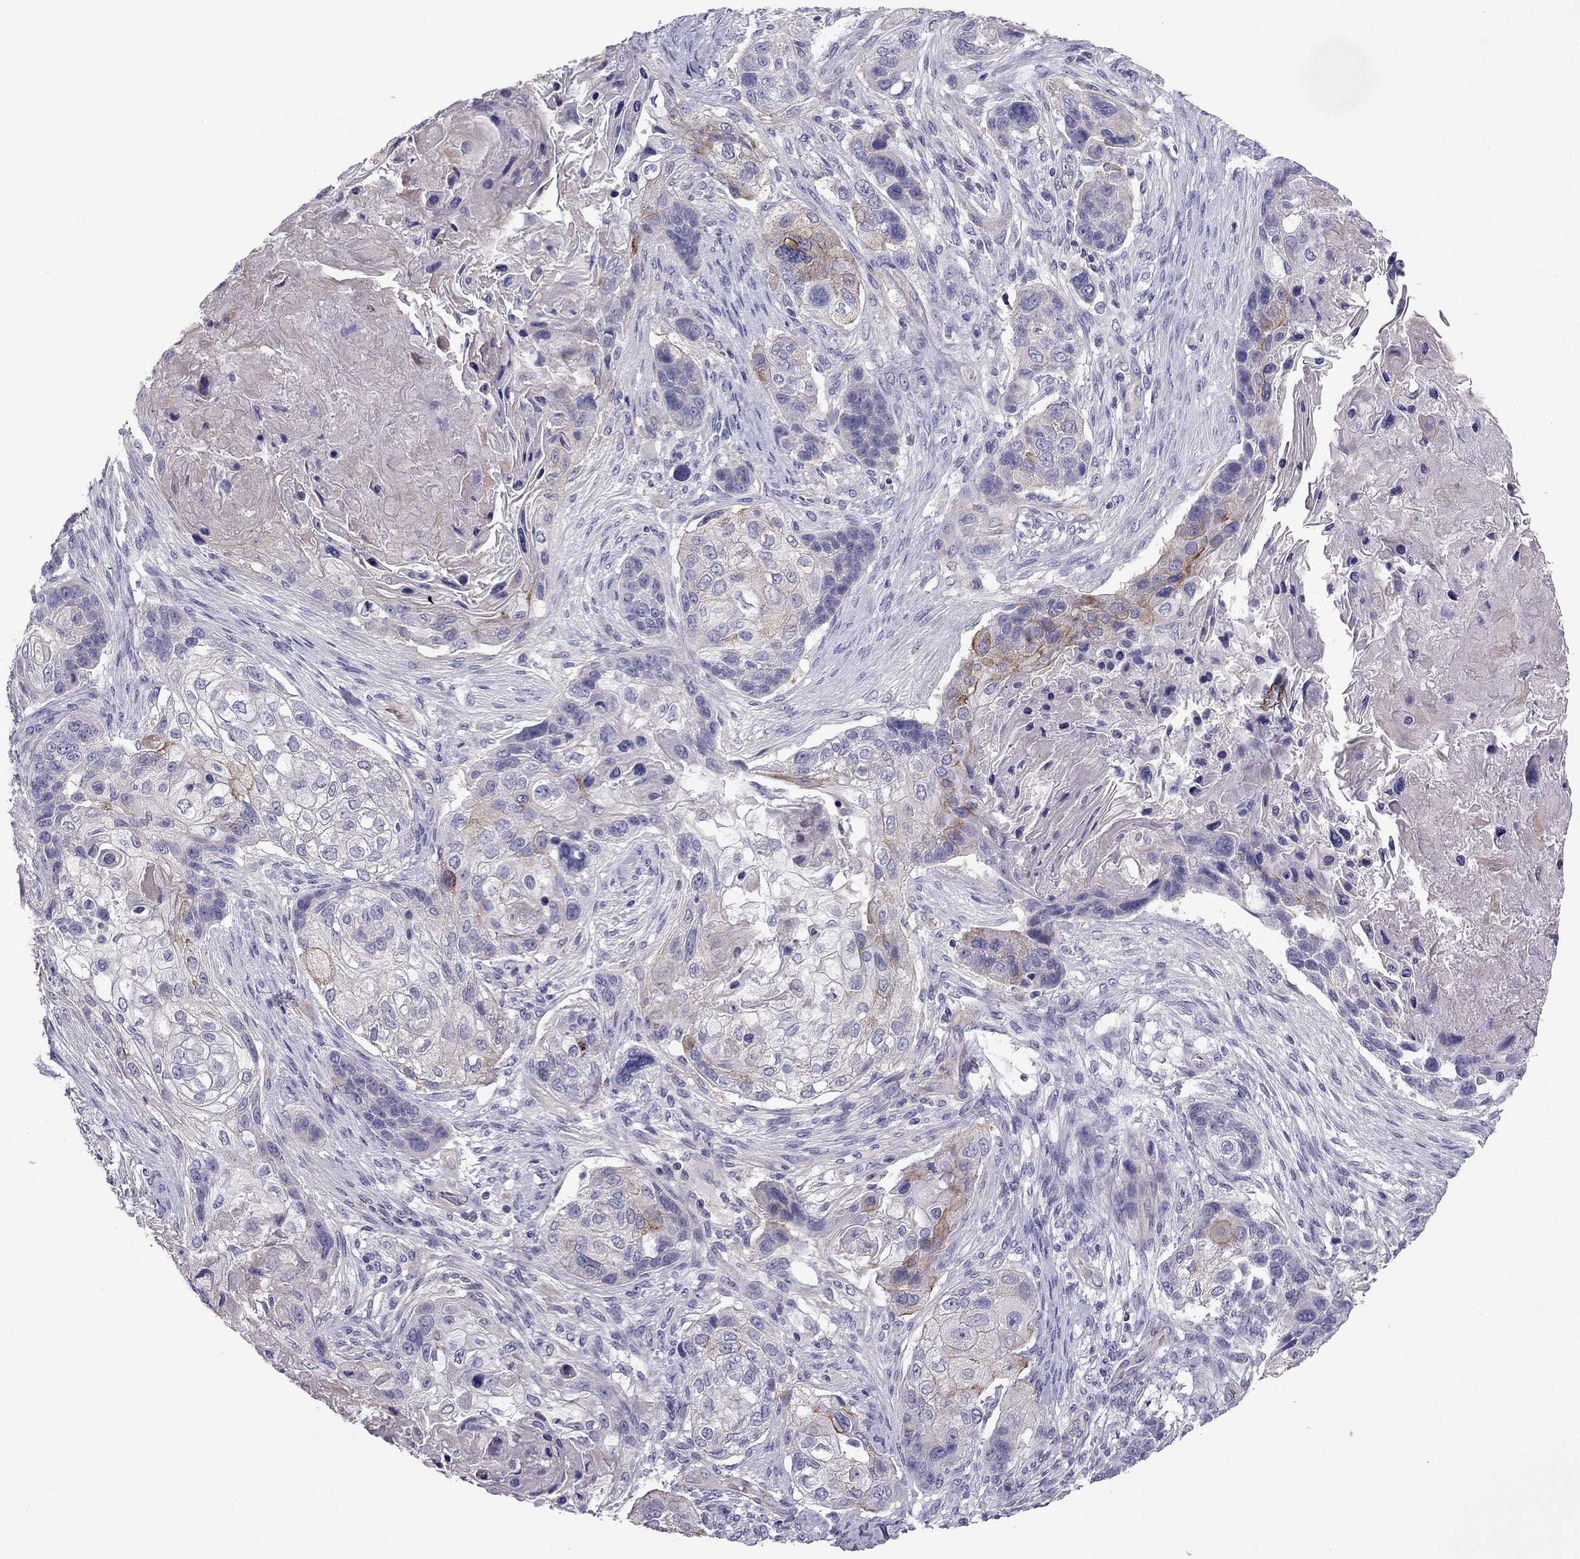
{"staining": {"intensity": "moderate", "quantity": "<25%", "location": "cytoplasmic/membranous"}, "tissue": "lung cancer", "cell_type": "Tumor cells", "image_type": "cancer", "snomed": [{"axis": "morphology", "description": "Squamous cell carcinoma, NOS"}, {"axis": "topography", "description": "Lung"}], "caption": "Brown immunohistochemical staining in squamous cell carcinoma (lung) displays moderate cytoplasmic/membranous staining in approximately <25% of tumor cells.", "gene": "GJA8", "patient": {"sex": "male", "age": 69}}